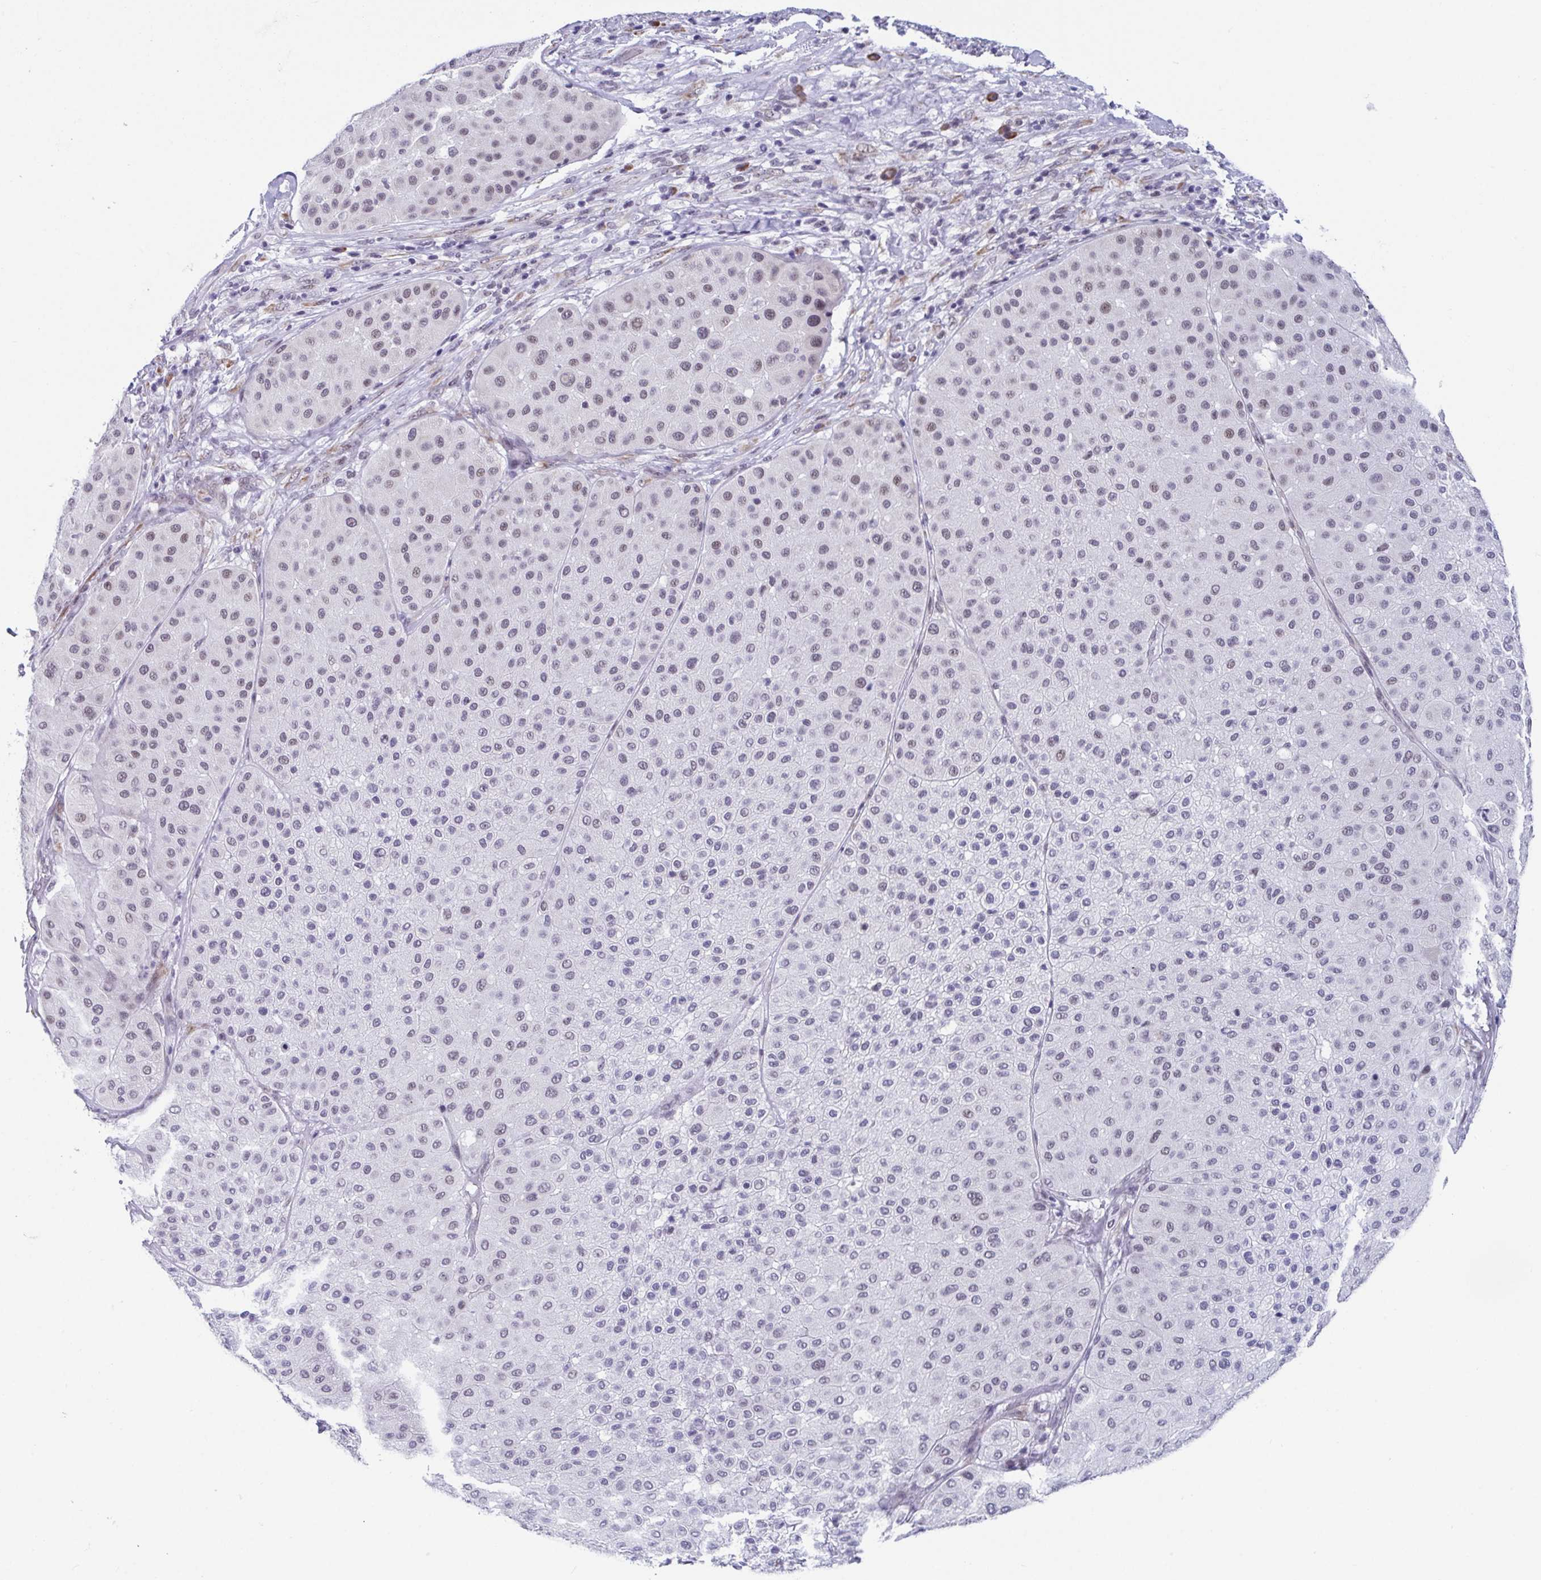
{"staining": {"intensity": "weak", "quantity": "<25%", "location": "nuclear"}, "tissue": "melanoma", "cell_type": "Tumor cells", "image_type": "cancer", "snomed": [{"axis": "morphology", "description": "Malignant melanoma, Metastatic site"}, {"axis": "topography", "description": "Smooth muscle"}], "caption": "Tumor cells are negative for brown protein staining in malignant melanoma (metastatic site).", "gene": "WDR72", "patient": {"sex": "male", "age": 41}}